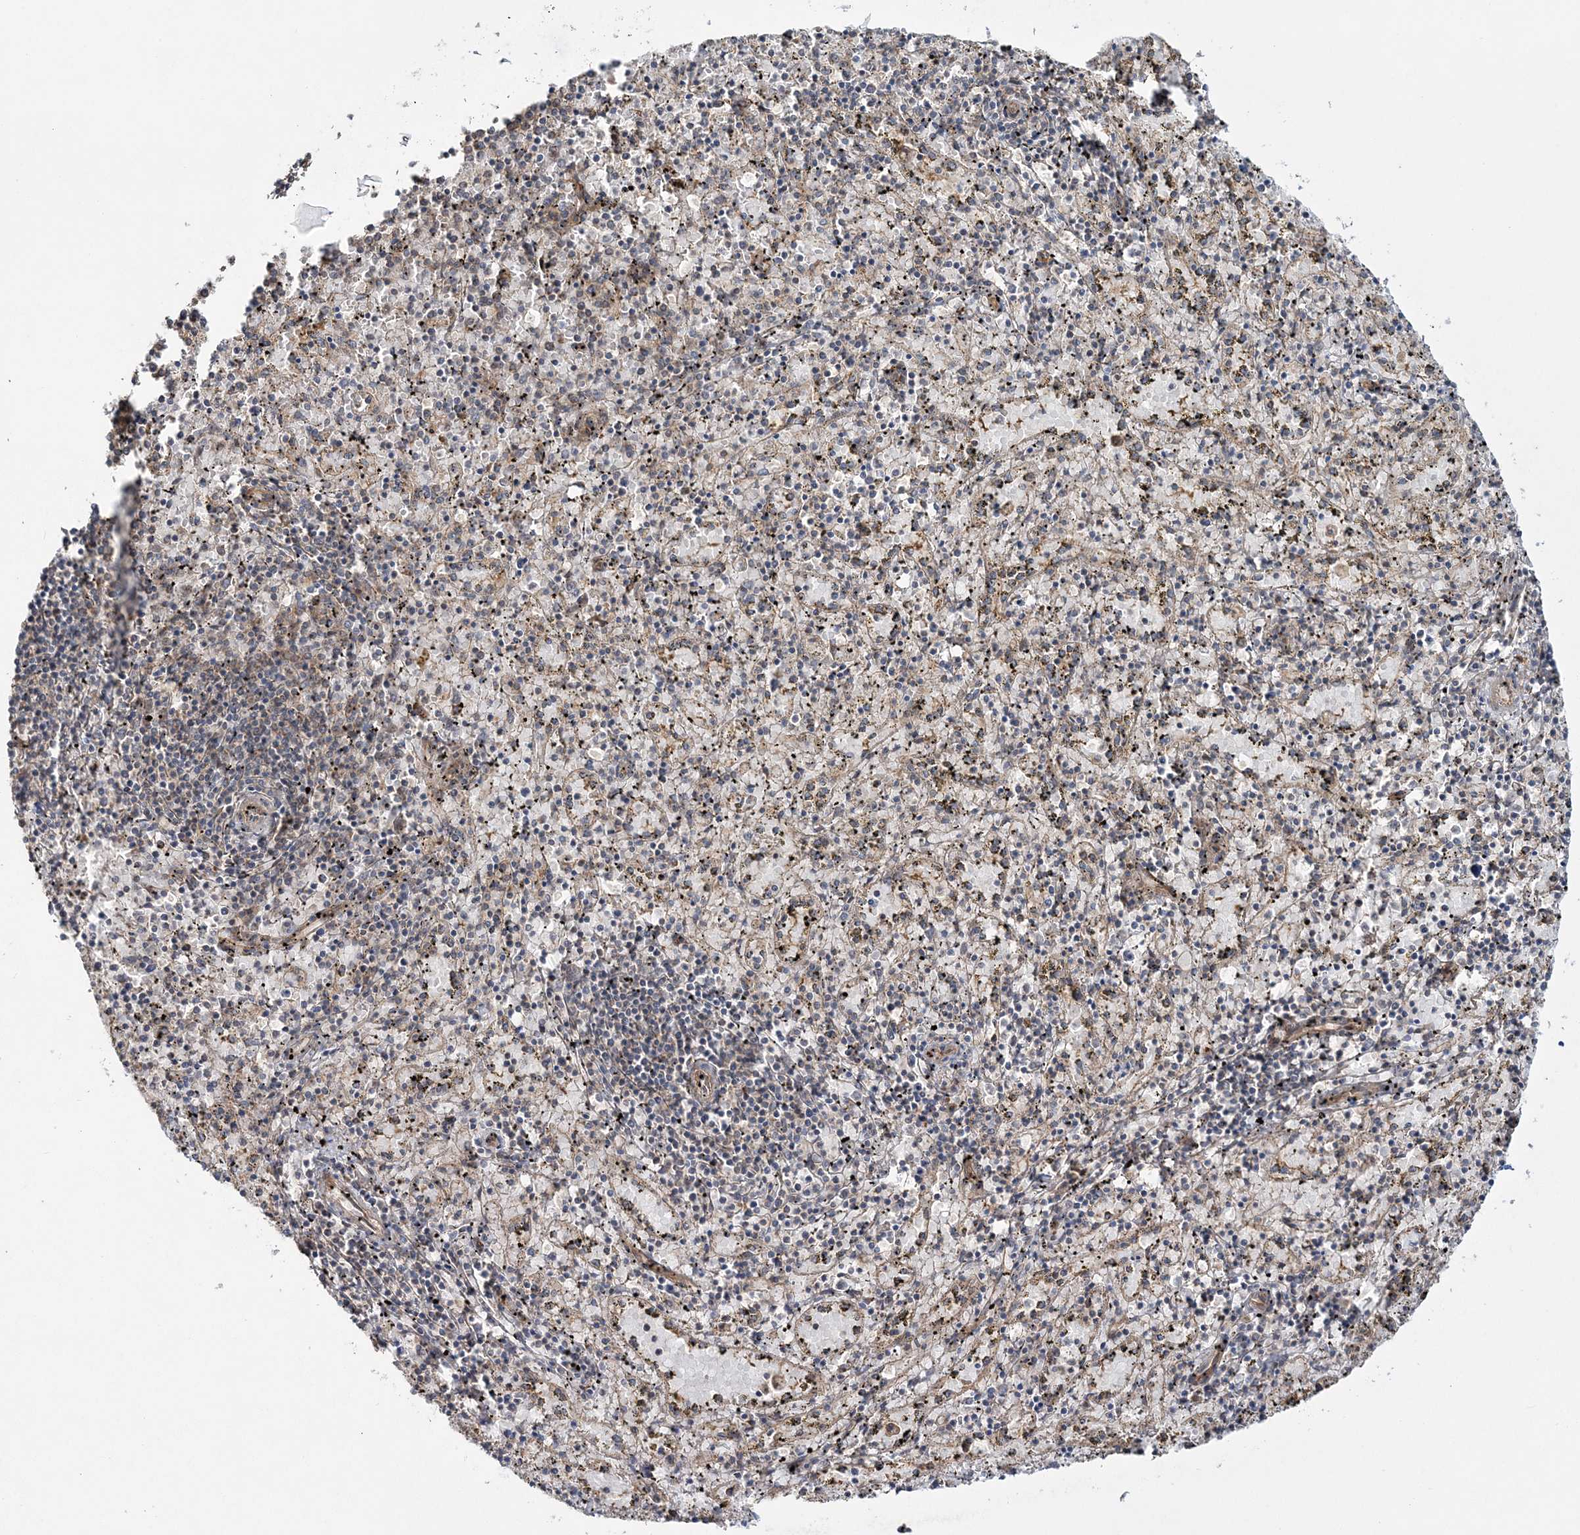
{"staining": {"intensity": "weak", "quantity": "25%-75%", "location": "cytoplasmic/membranous"}, "tissue": "spleen", "cell_type": "Cells in red pulp", "image_type": "normal", "snomed": [{"axis": "morphology", "description": "Normal tissue, NOS"}, {"axis": "topography", "description": "Spleen"}], "caption": "Brown immunohistochemical staining in unremarkable human spleen displays weak cytoplasmic/membranous staining in approximately 25%-75% of cells in red pulp.", "gene": "MOCS2", "patient": {"sex": "male", "age": 11}}